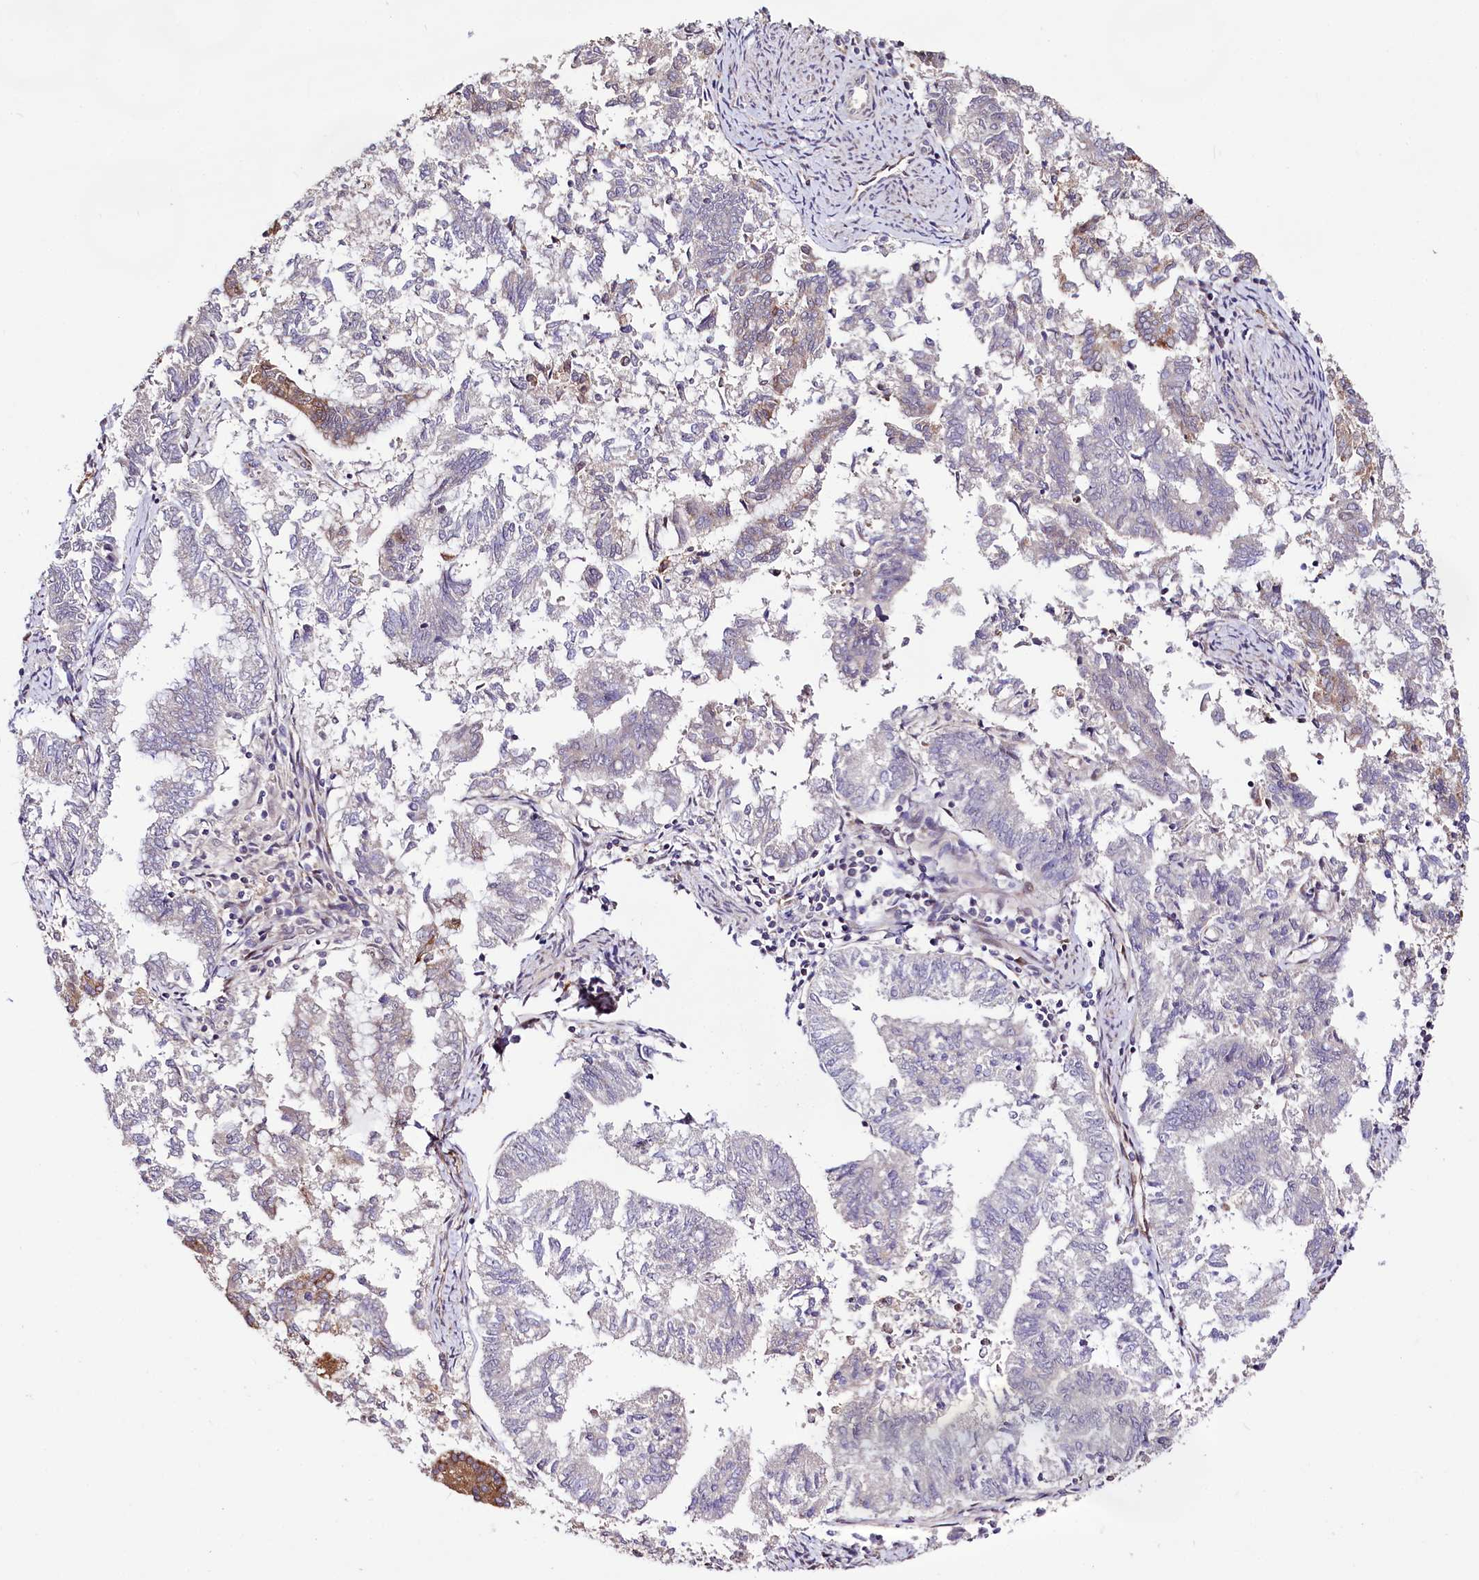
{"staining": {"intensity": "moderate", "quantity": "<25%", "location": "cytoplasmic/membranous"}, "tissue": "endometrial cancer", "cell_type": "Tumor cells", "image_type": "cancer", "snomed": [{"axis": "morphology", "description": "Adenocarcinoma, NOS"}, {"axis": "topography", "description": "Endometrium"}], "caption": "A high-resolution histopathology image shows immunohistochemistry (IHC) staining of adenocarcinoma (endometrial), which demonstrates moderate cytoplasmic/membranous staining in about <25% of tumor cells. The protein of interest is shown in brown color, while the nuclei are stained blue.", "gene": "CUTC", "patient": {"sex": "female", "age": 79}}